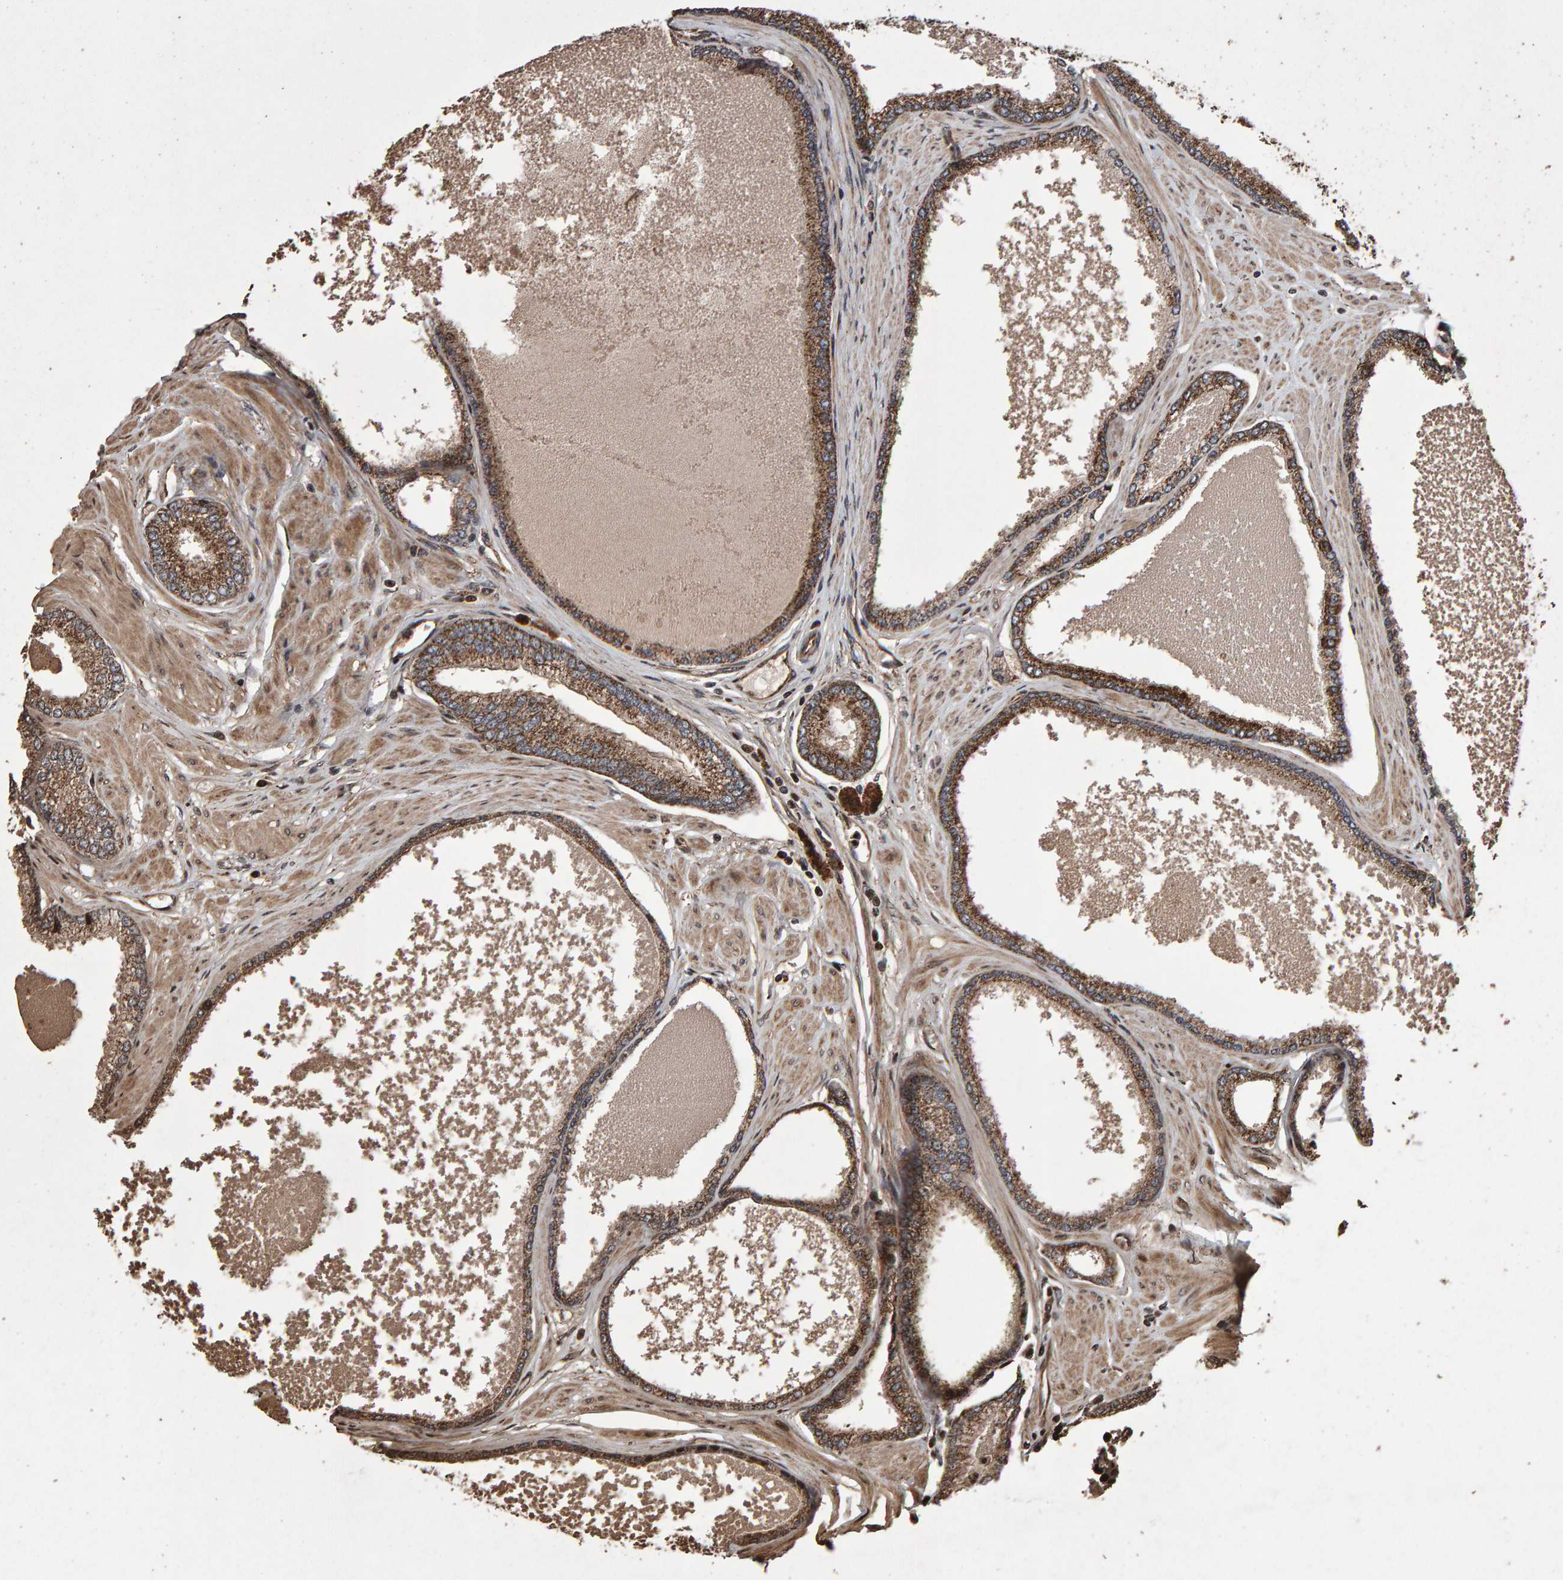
{"staining": {"intensity": "moderate", "quantity": ">75%", "location": "cytoplasmic/membranous"}, "tissue": "prostate cancer", "cell_type": "Tumor cells", "image_type": "cancer", "snomed": [{"axis": "morphology", "description": "Adenocarcinoma, High grade"}, {"axis": "topography", "description": "Prostate"}], "caption": "Immunohistochemical staining of prostate cancer exhibits medium levels of moderate cytoplasmic/membranous staining in about >75% of tumor cells.", "gene": "OSBP2", "patient": {"sex": "male", "age": 61}}